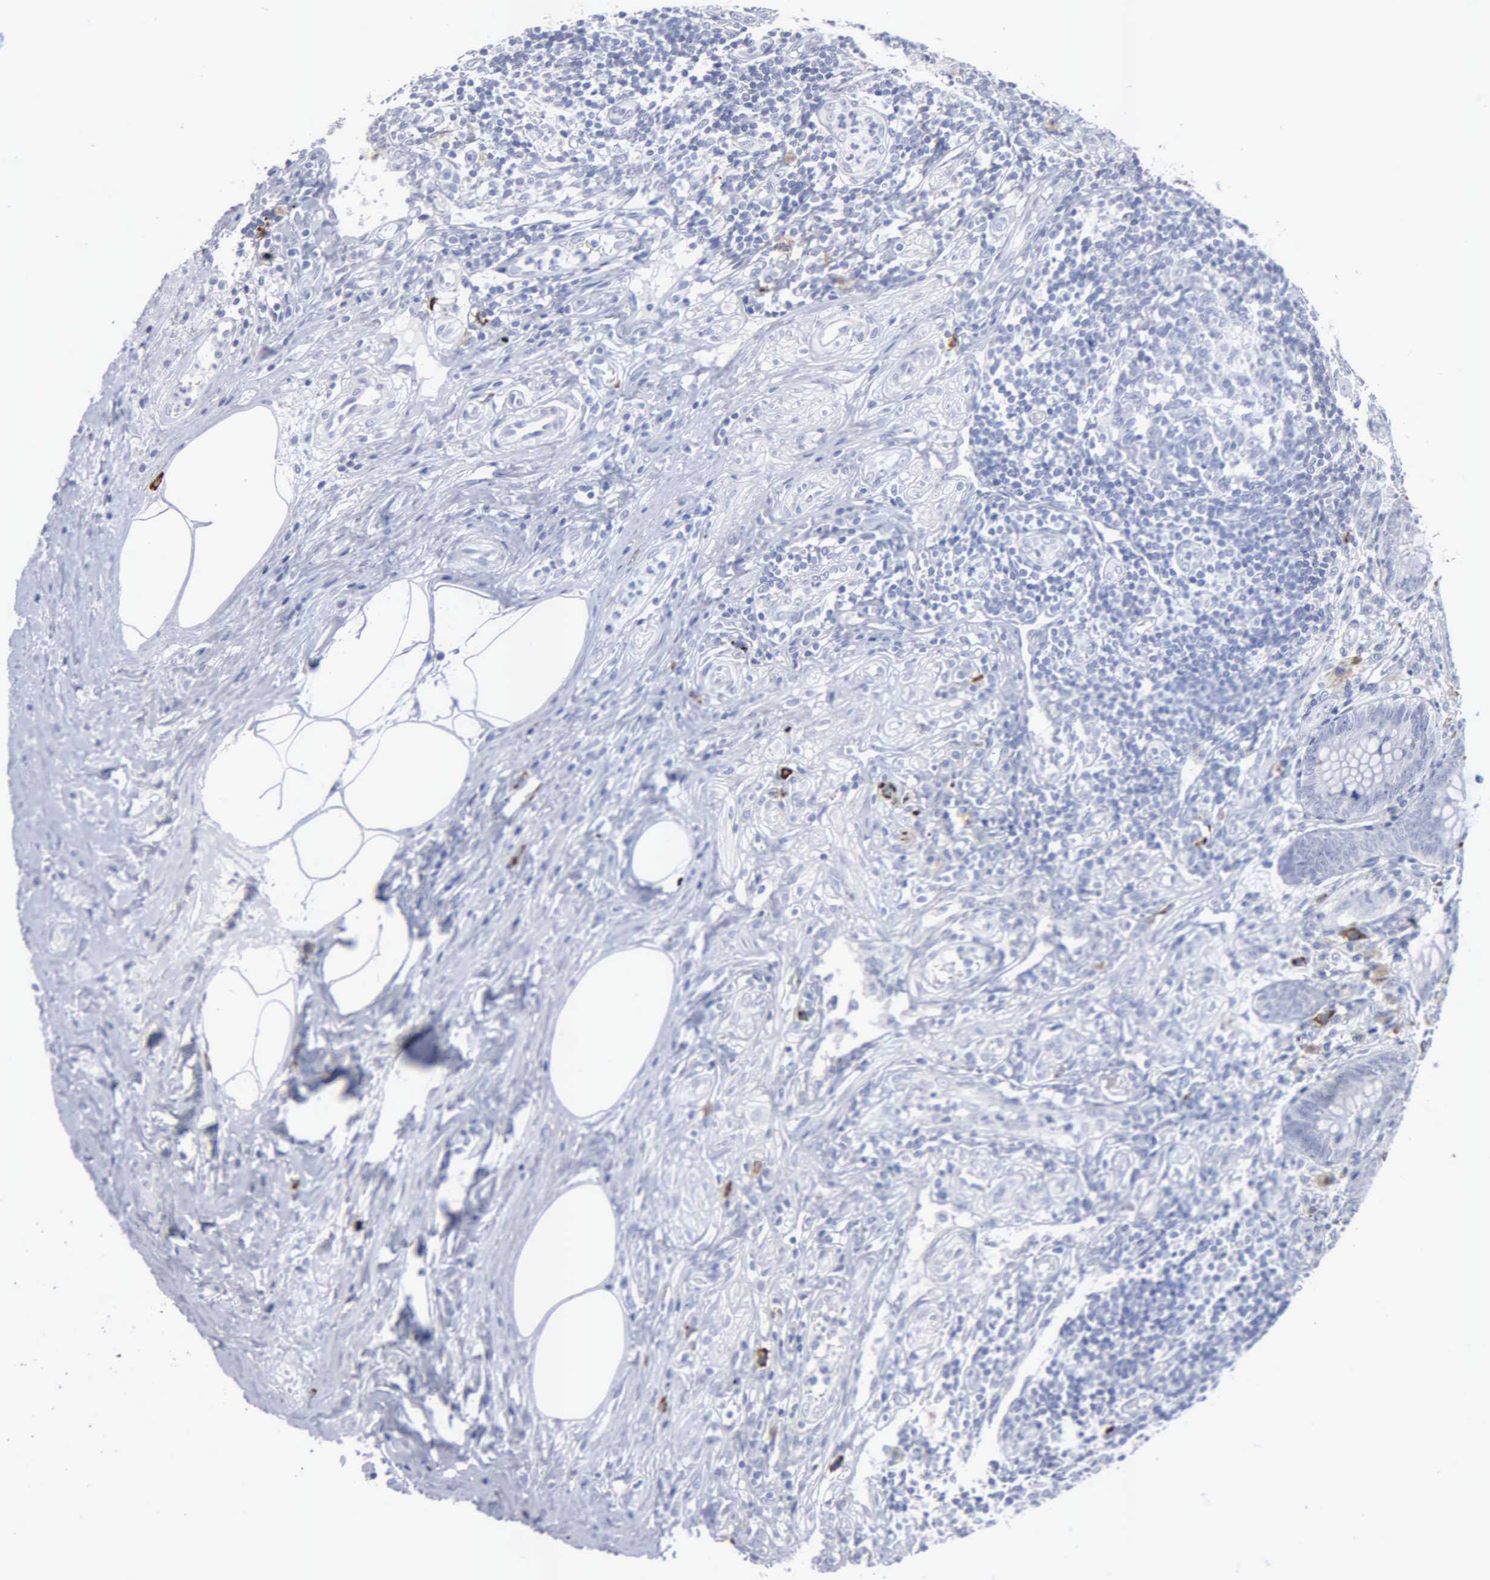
{"staining": {"intensity": "negative", "quantity": "none", "location": "none"}, "tissue": "appendix", "cell_type": "Glandular cells", "image_type": "normal", "snomed": [{"axis": "morphology", "description": "Normal tissue, NOS"}, {"axis": "topography", "description": "Appendix"}], "caption": "This micrograph is of benign appendix stained with IHC to label a protein in brown with the nuclei are counter-stained blue. There is no staining in glandular cells. (DAB (3,3'-diaminobenzidine) immunohistochemistry, high magnification).", "gene": "ASPHD2", "patient": {"sex": "female", "age": 34}}